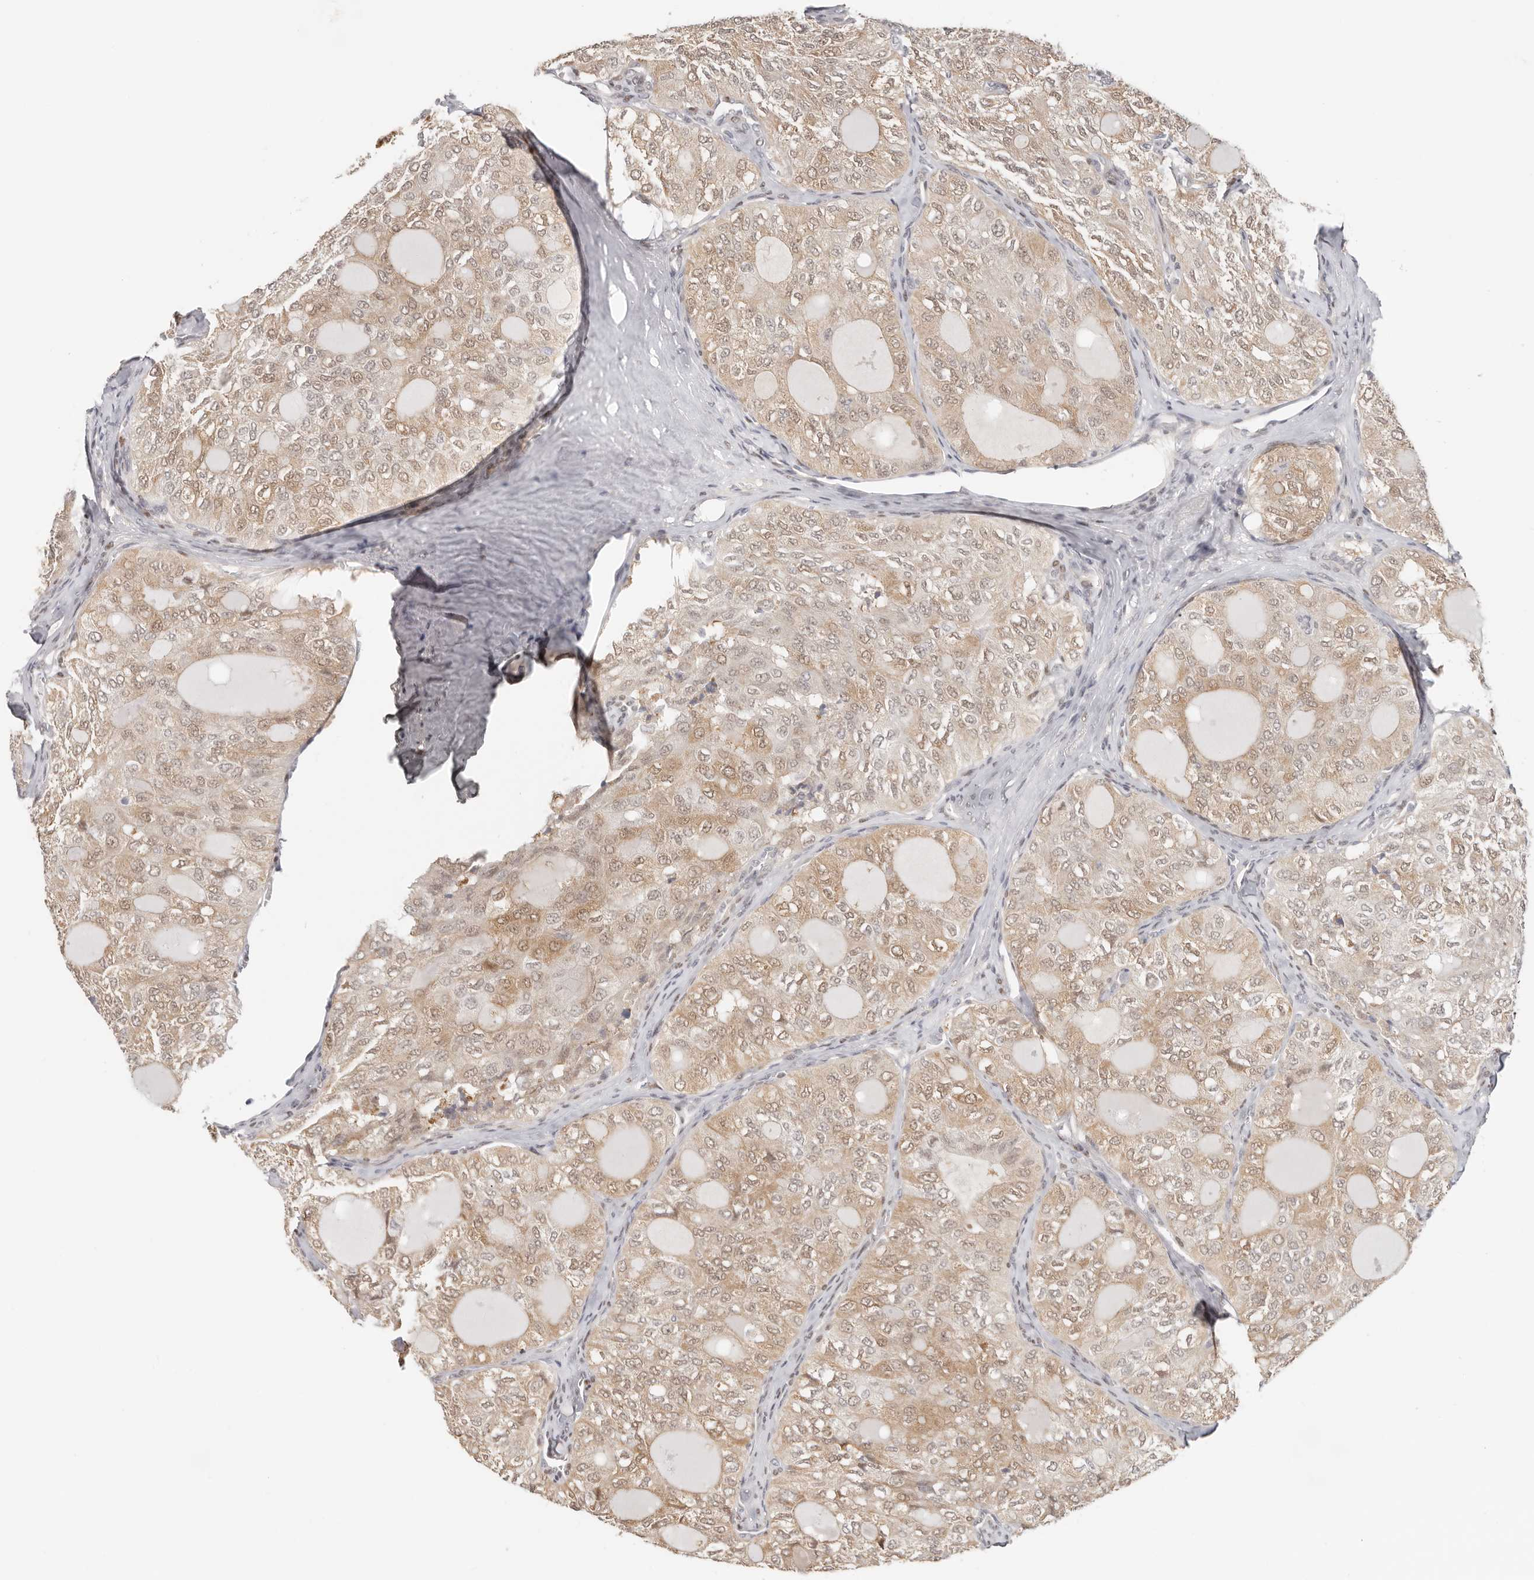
{"staining": {"intensity": "weak", "quantity": ">75%", "location": "cytoplasmic/membranous,nuclear"}, "tissue": "thyroid cancer", "cell_type": "Tumor cells", "image_type": "cancer", "snomed": [{"axis": "morphology", "description": "Follicular adenoma carcinoma, NOS"}, {"axis": "topography", "description": "Thyroid gland"}], "caption": "Follicular adenoma carcinoma (thyroid) tissue reveals weak cytoplasmic/membranous and nuclear positivity in approximately >75% of tumor cells The staining was performed using DAB (3,3'-diaminobenzidine), with brown indicating positive protein expression. Nuclei are stained blue with hematoxylin.", "gene": "LARP7", "patient": {"sex": "male", "age": 75}}